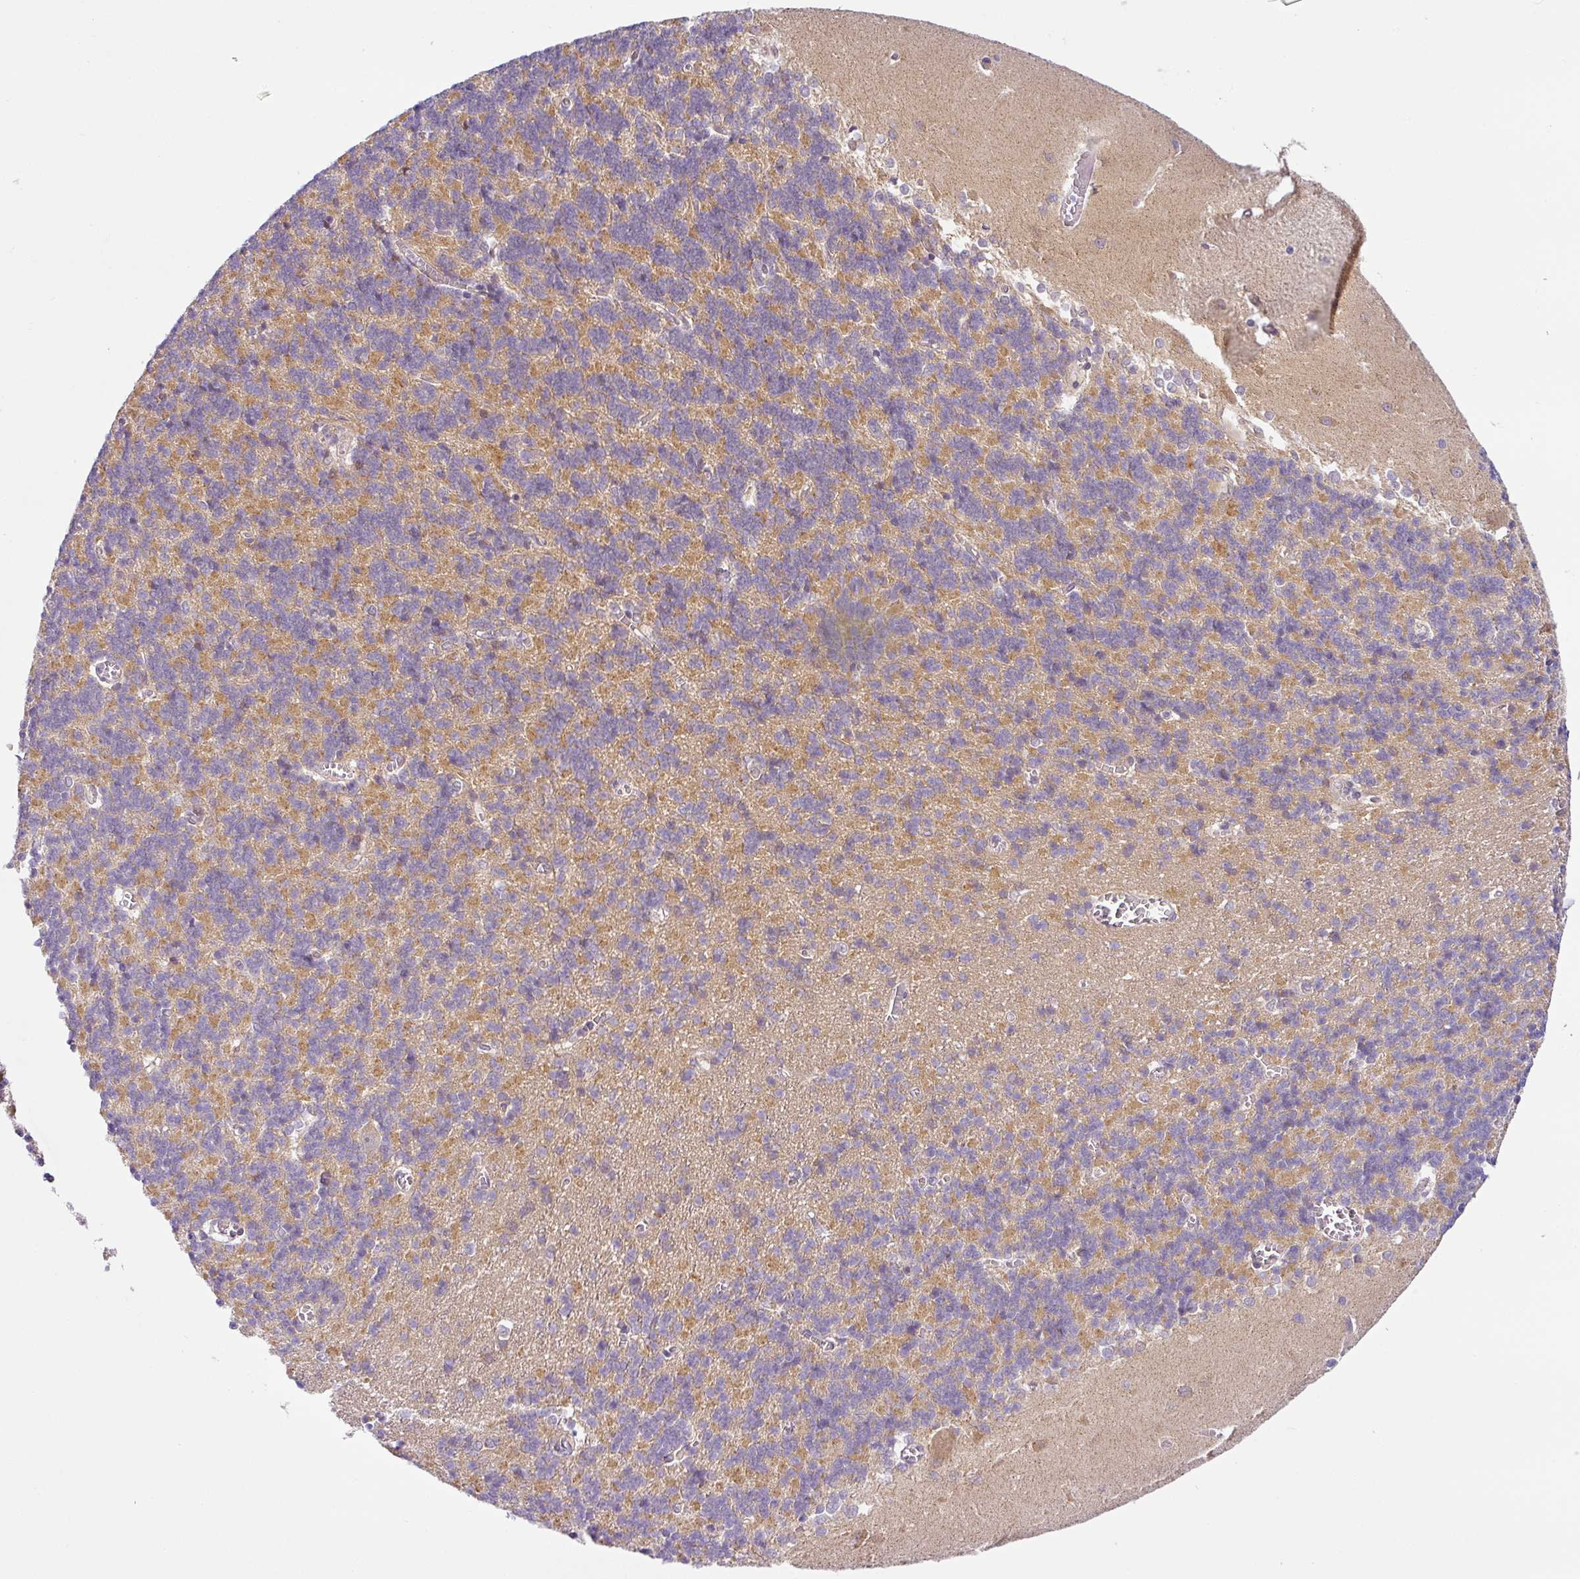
{"staining": {"intensity": "moderate", "quantity": "25%-75%", "location": "cytoplasmic/membranous"}, "tissue": "cerebellum", "cell_type": "Cells in granular layer", "image_type": "normal", "snomed": [{"axis": "morphology", "description": "Normal tissue, NOS"}, {"axis": "topography", "description": "Cerebellum"}], "caption": "Cerebellum stained with a protein marker displays moderate staining in cells in granular layer.", "gene": "NDUFB2", "patient": {"sex": "male", "age": 37}}